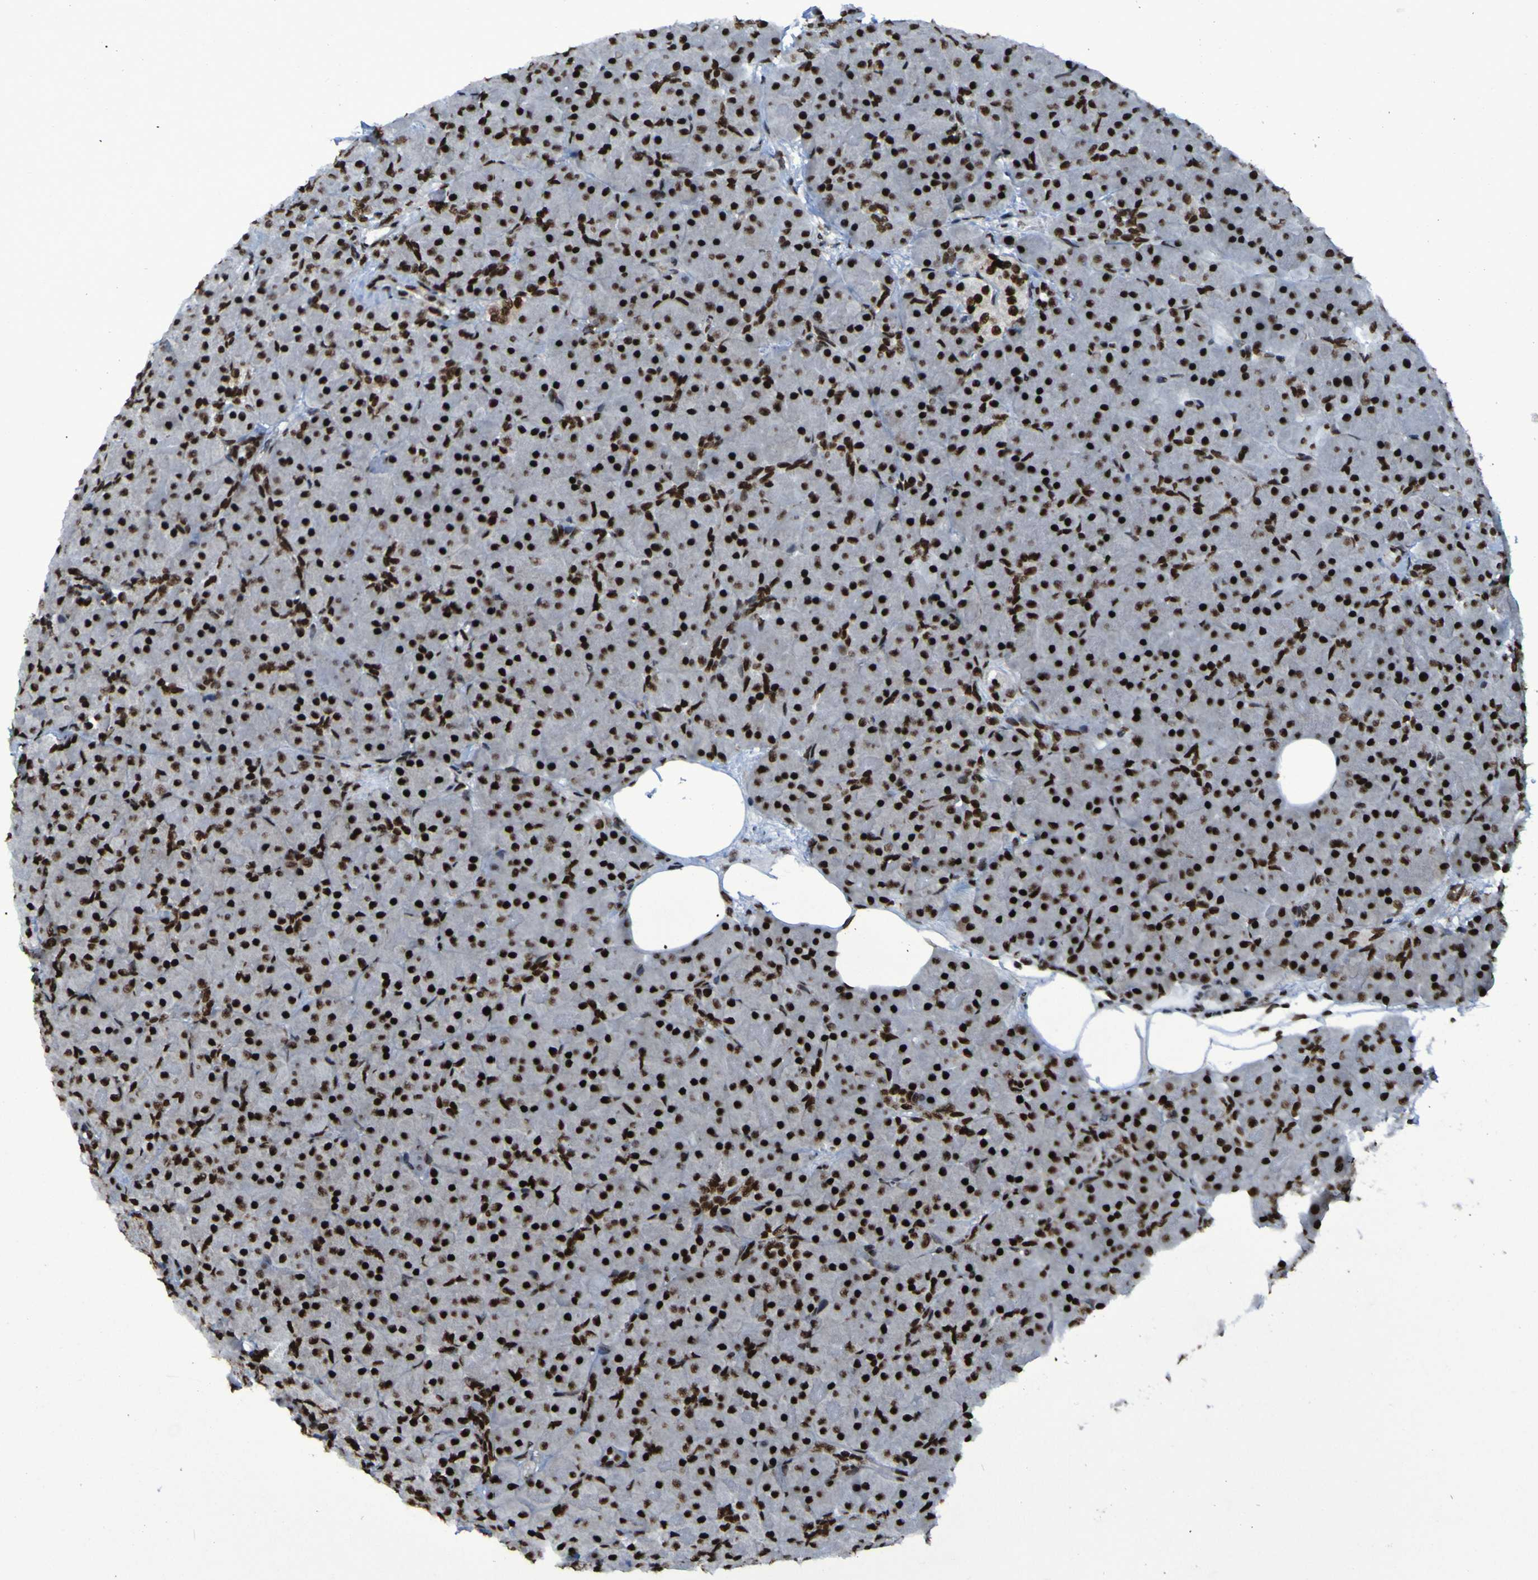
{"staining": {"intensity": "strong", "quantity": ">75%", "location": "nuclear"}, "tissue": "pancreas", "cell_type": "Exocrine glandular cells", "image_type": "normal", "snomed": [{"axis": "morphology", "description": "Normal tissue, NOS"}, {"axis": "topography", "description": "Pancreas"}], "caption": "Pancreas stained for a protein displays strong nuclear positivity in exocrine glandular cells. (IHC, brightfield microscopy, high magnification).", "gene": "HNRNPR", "patient": {"sex": "male", "age": 66}}